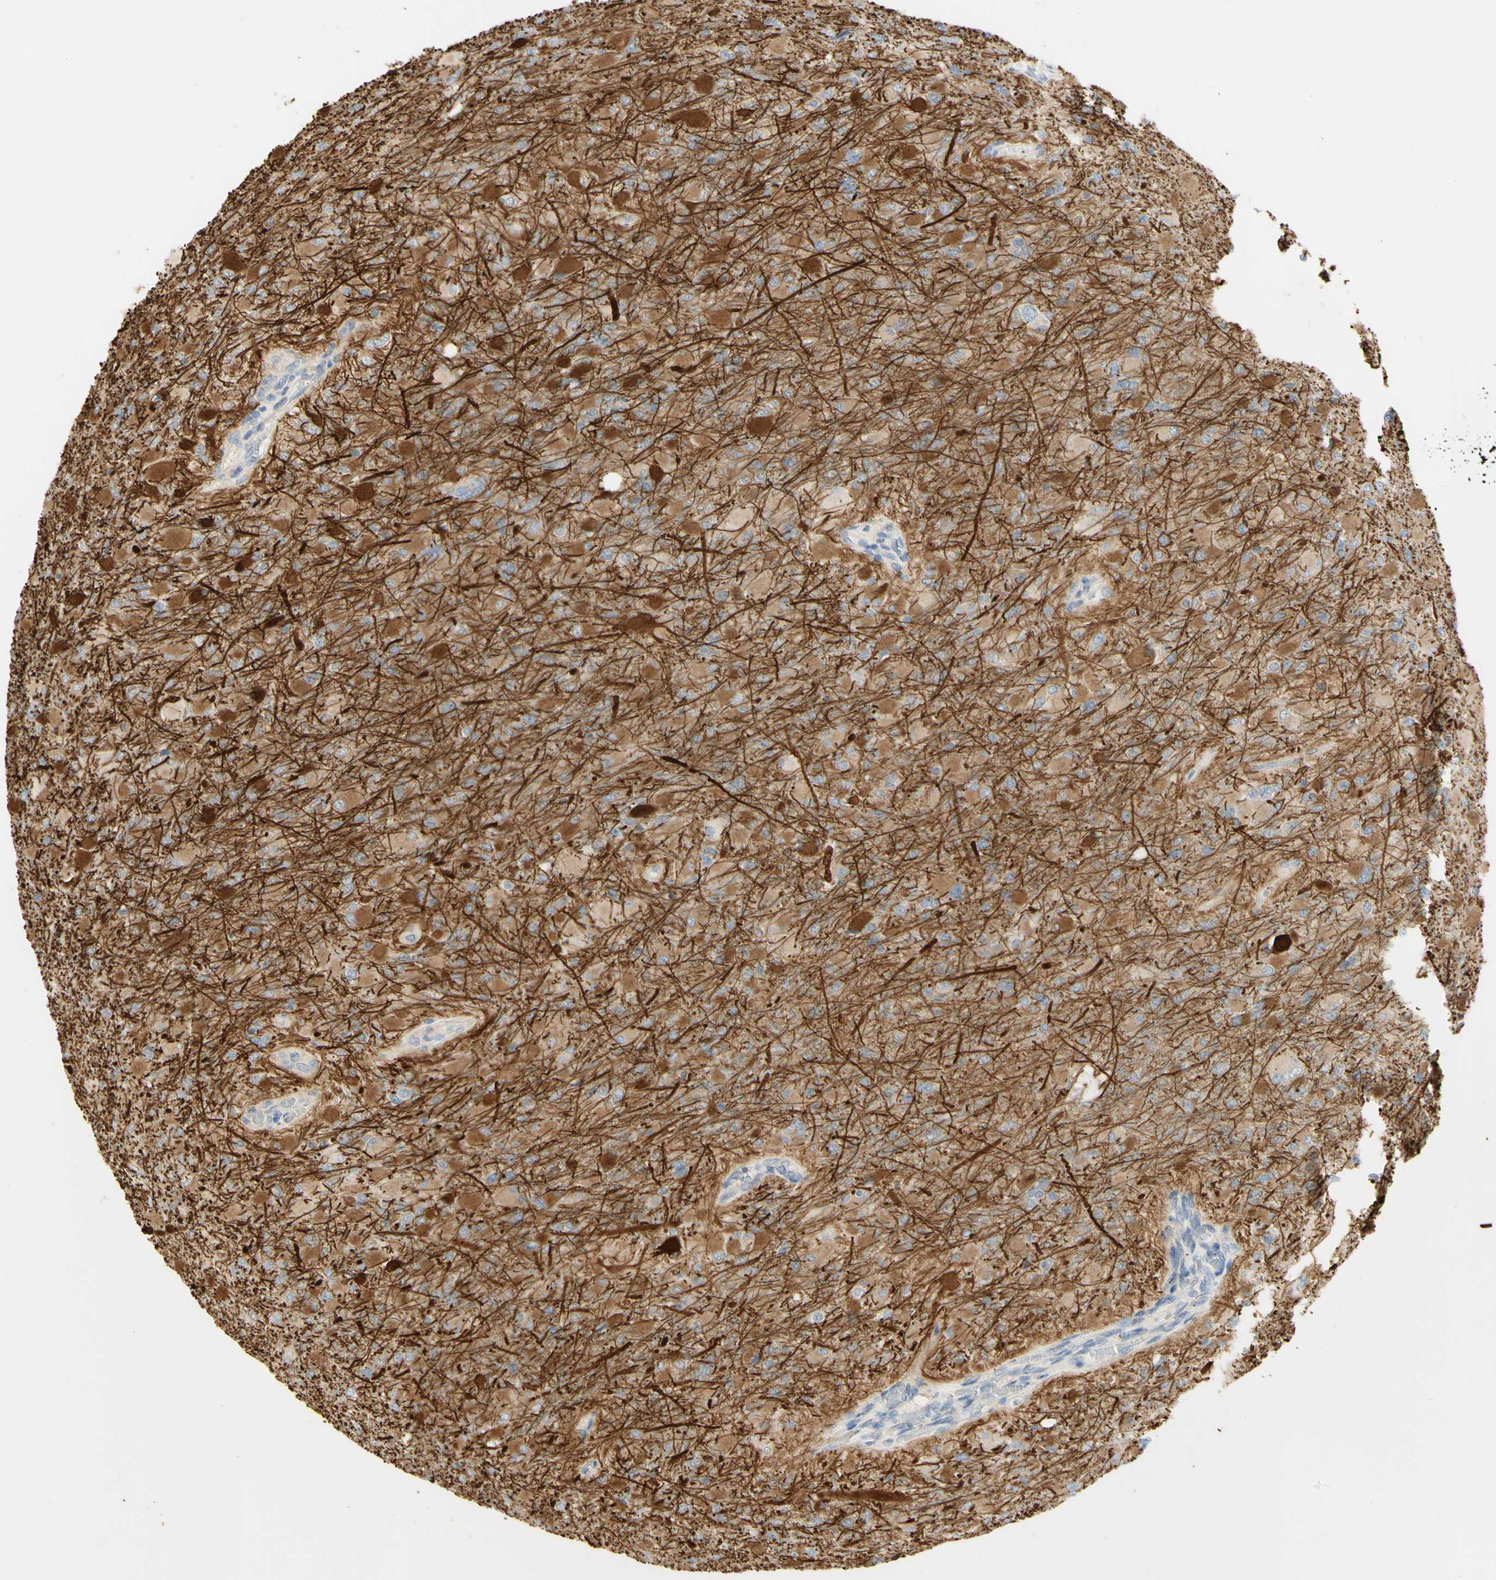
{"staining": {"intensity": "moderate", "quantity": ">75%", "location": "cytoplasmic/membranous"}, "tissue": "glioma", "cell_type": "Tumor cells", "image_type": "cancer", "snomed": [{"axis": "morphology", "description": "Glioma, malignant, High grade"}, {"axis": "topography", "description": "Cerebral cortex"}], "caption": "This is an image of immunohistochemistry (IHC) staining of glioma, which shows moderate positivity in the cytoplasmic/membranous of tumor cells.", "gene": "KIF11", "patient": {"sex": "female", "age": 36}}